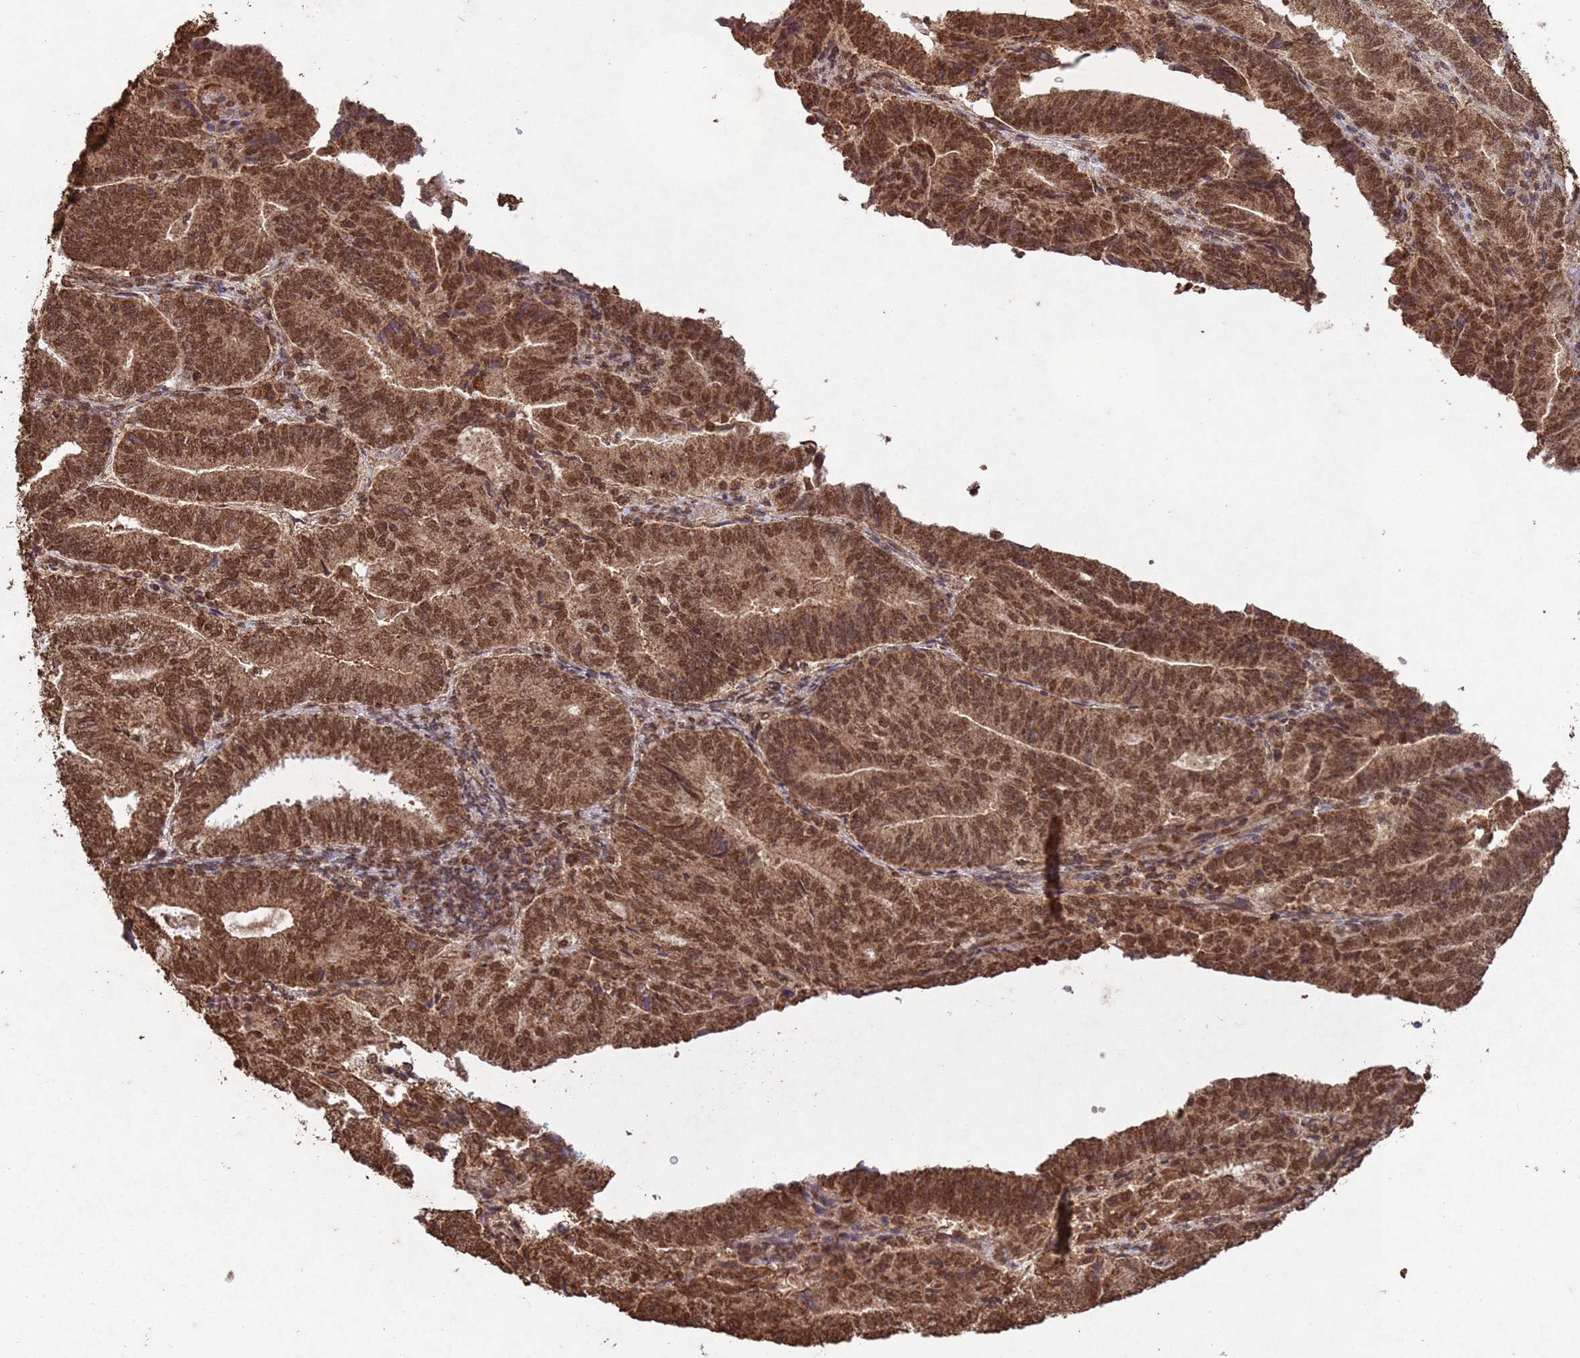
{"staining": {"intensity": "moderate", "quantity": ">75%", "location": "cytoplasmic/membranous,nuclear"}, "tissue": "endometrial cancer", "cell_type": "Tumor cells", "image_type": "cancer", "snomed": [{"axis": "morphology", "description": "Adenocarcinoma, NOS"}, {"axis": "topography", "description": "Endometrium"}], "caption": "The immunohistochemical stain highlights moderate cytoplasmic/membranous and nuclear positivity in tumor cells of endometrial cancer (adenocarcinoma) tissue.", "gene": "HDAC10", "patient": {"sex": "female", "age": 70}}